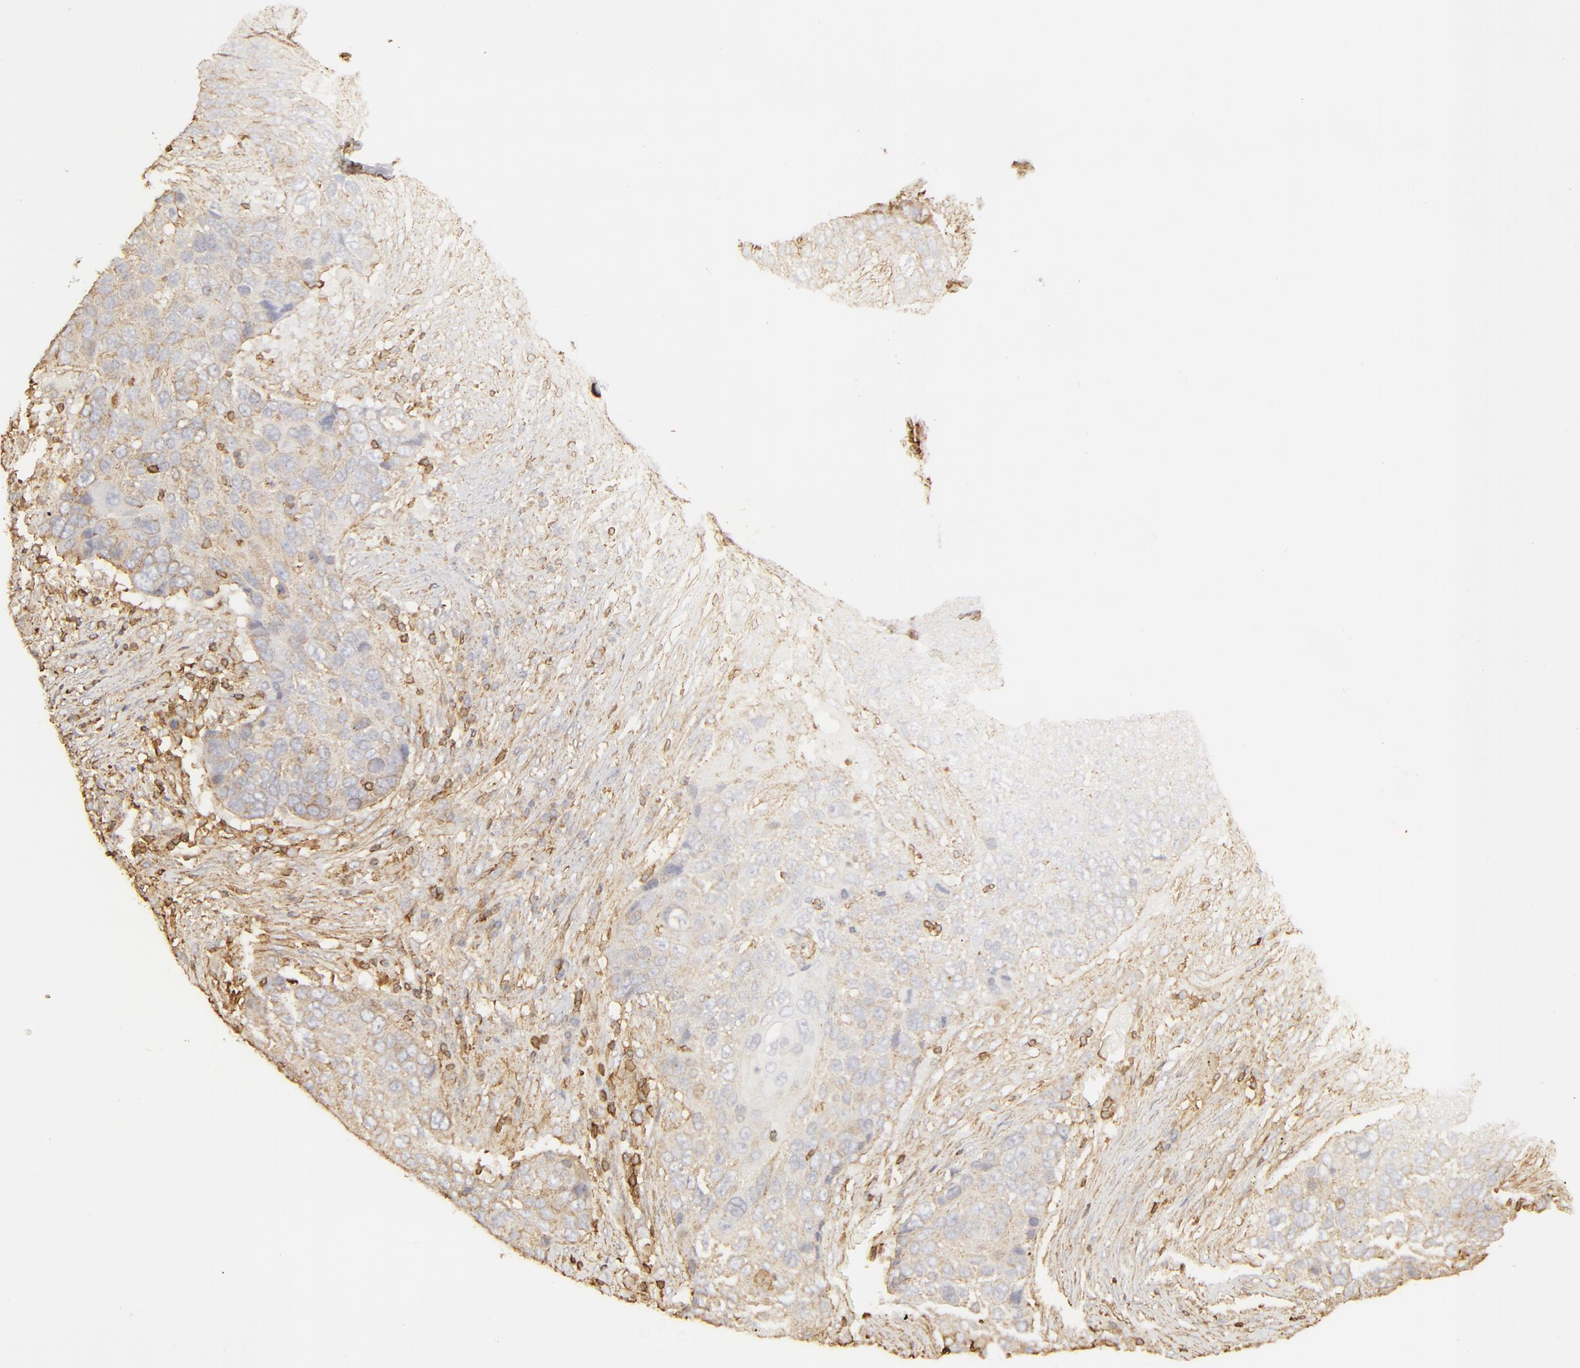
{"staining": {"intensity": "weak", "quantity": ">75%", "location": "cytoplasmic/membranous"}, "tissue": "lung cancer", "cell_type": "Tumor cells", "image_type": "cancer", "snomed": [{"axis": "morphology", "description": "Squamous cell carcinoma, NOS"}, {"axis": "topography", "description": "Lung"}], "caption": "This image shows IHC staining of human lung cancer (squamous cell carcinoma), with low weak cytoplasmic/membranous positivity in approximately >75% of tumor cells.", "gene": "ACTB", "patient": {"sex": "male", "age": 68}}